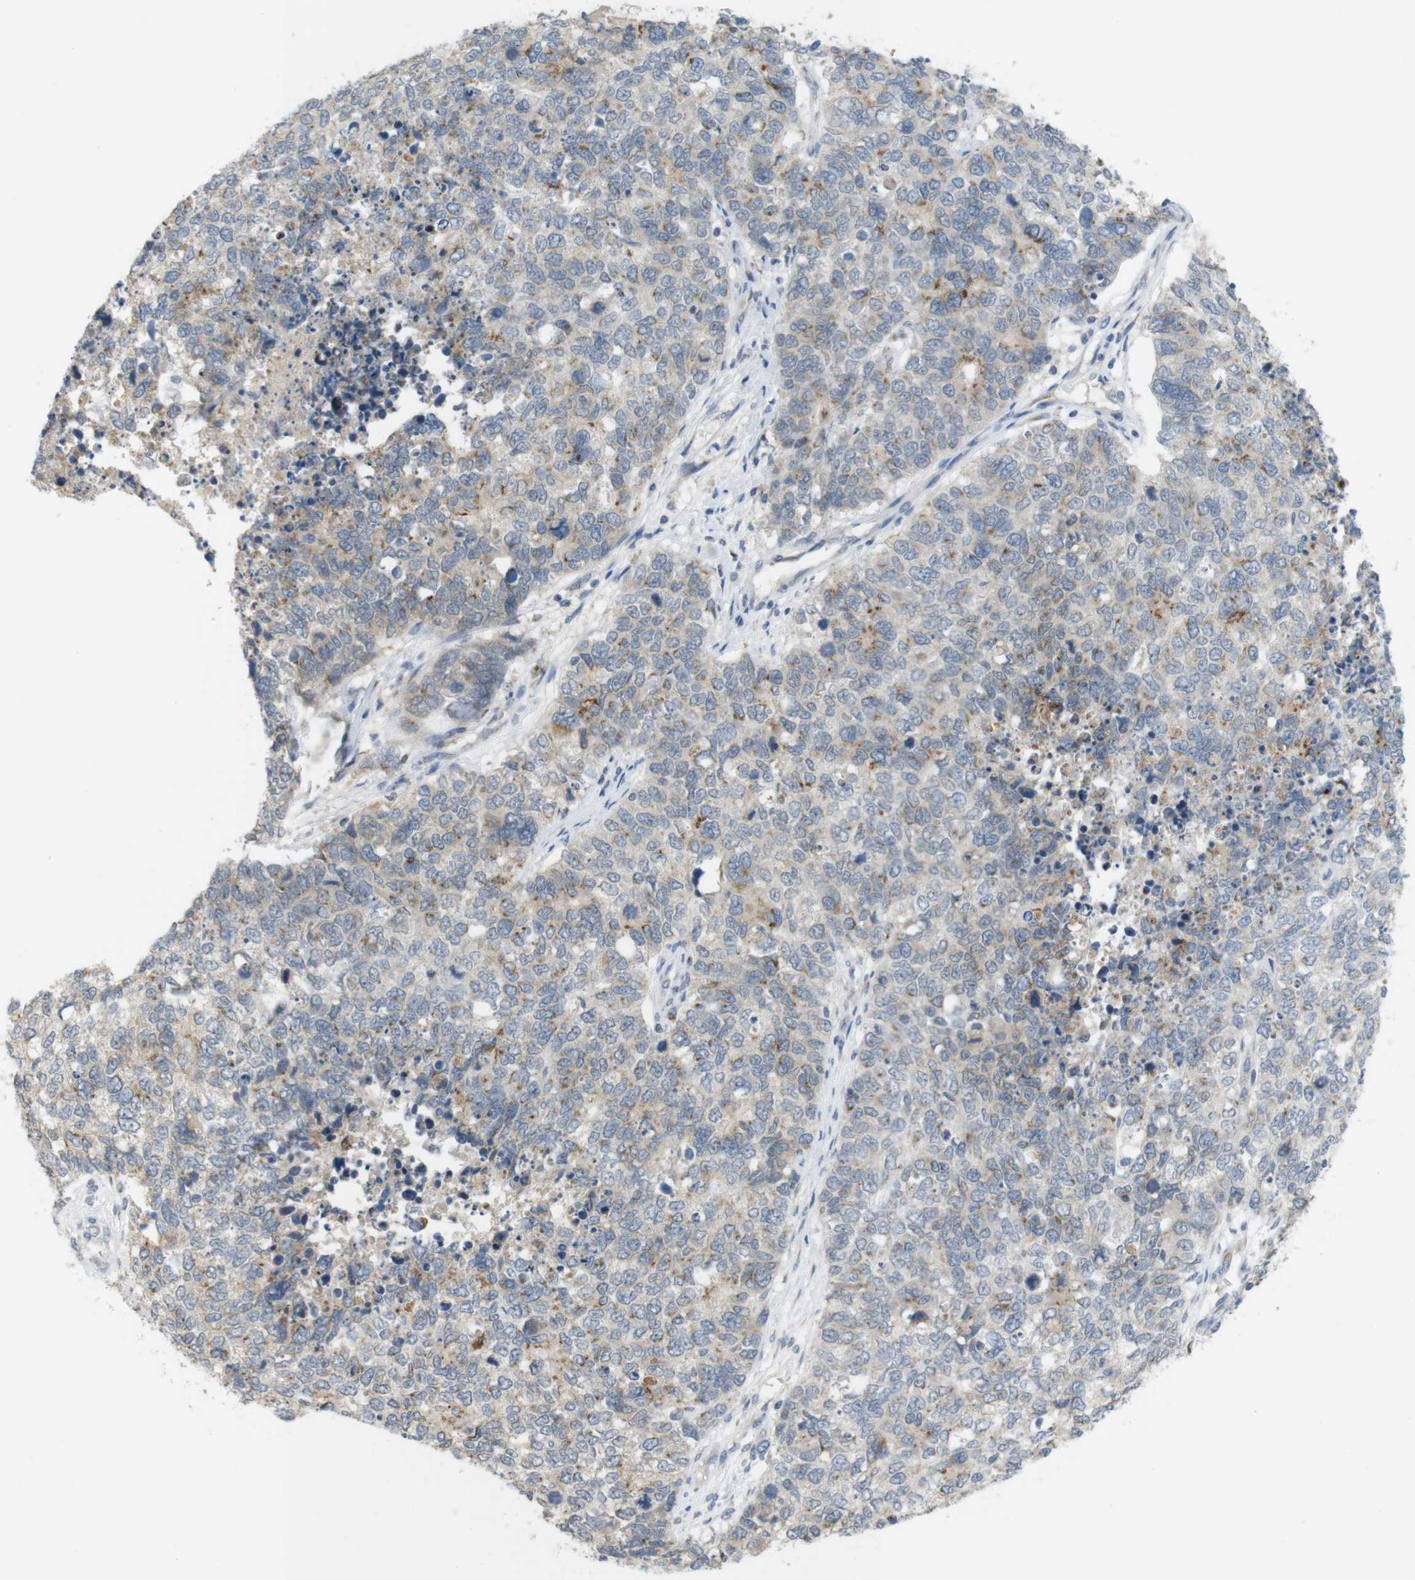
{"staining": {"intensity": "weak", "quantity": "25%-75%", "location": "cytoplasmic/membranous"}, "tissue": "cervical cancer", "cell_type": "Tumor cells", "image_type": "cancer", "snomed": [{"axis": "morphology", "description": "Squamous cell carcinoma, NOS"}, {"axis": "topography", "description": "Cervix"}], "caption": "Human cervical cancer stained with a protein marker shows weak staining in tumor cells.", "gene": "YIPF3", "patient": {"sex": "female", "age": 63}}